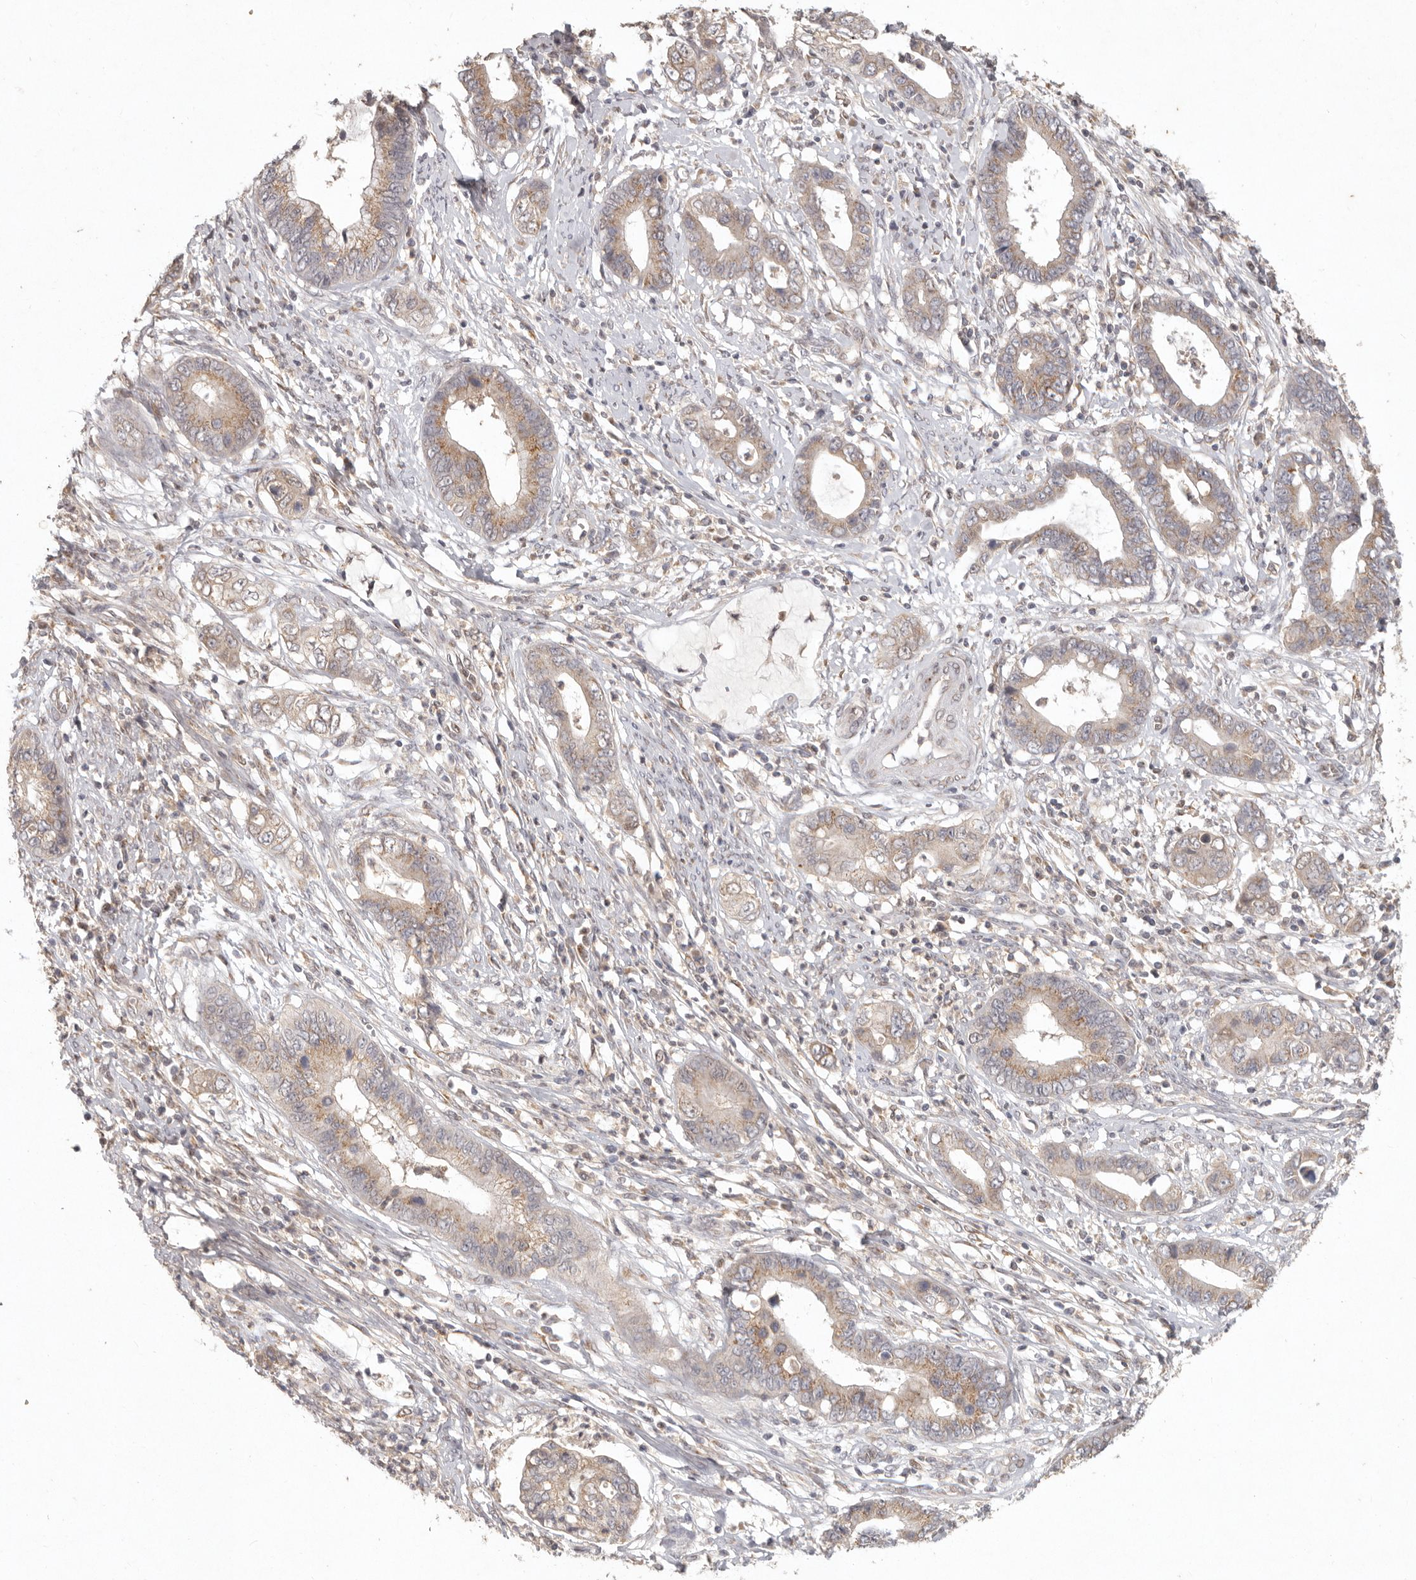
{"staining": {"intensity": "moderate", "quantity": ">75%", "location": "cytoplasmic/membranous"}, "tissue": "cervical cancer", "cell_type": "Tumor cells", "image_type": "cancer", "snomed": [{"axis": "morphology", "description": "Adenocarcinoma, NOS"}, {"axis": "topography", "description": "Cervix"}], "caption": "The image exhibits immunohistochemical staining of cervical cancer. There is moderate cytoplasmic/membranous staining is present in about >75% of tumor cells.", "gene": "LRRC75A", "patient": {"sex": "female", "age": 44}}